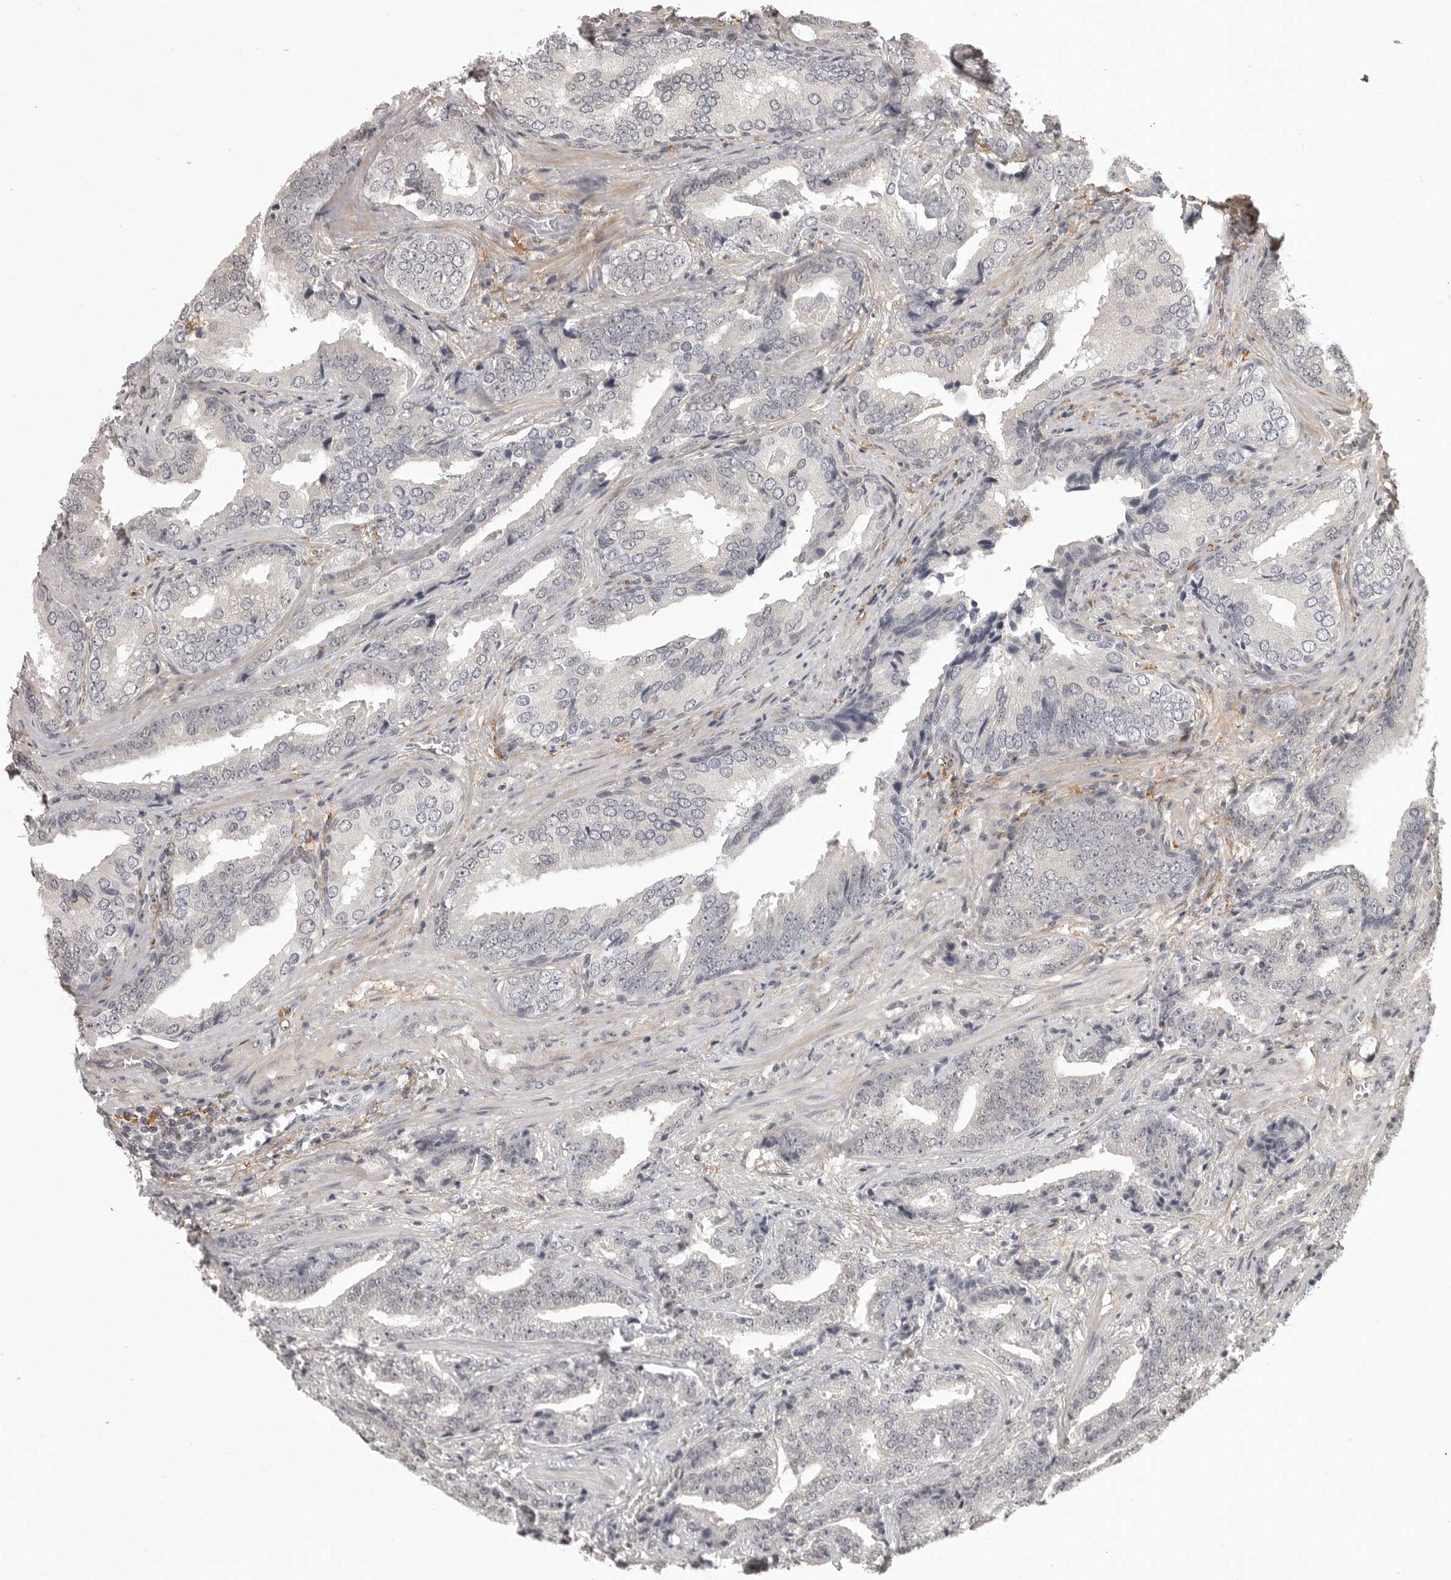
{"staining": {"intensity": "negative", "quantity": "none", "location": "none"}, "tissue": "prostate cancer", "cell_type": "Tumor cells", "image_type": "cancer", "snomed": [{"axis": "morphology", "description": "Adenocarcinoma, Low grade"}, {"axis": "topography", "description": "Prostate"}], "caption": "High magnification brightfield microscopy of prostate cancer (adenocarcinoma (low-grade)) stained with DAB (brown) and counterstained with hematoxylin (blue): tumor cells show no significant positivity. (DAB immunohistochemistry, high magnification).", "gene": "UROD", "patient": {"sex": "male", "age": 67}}